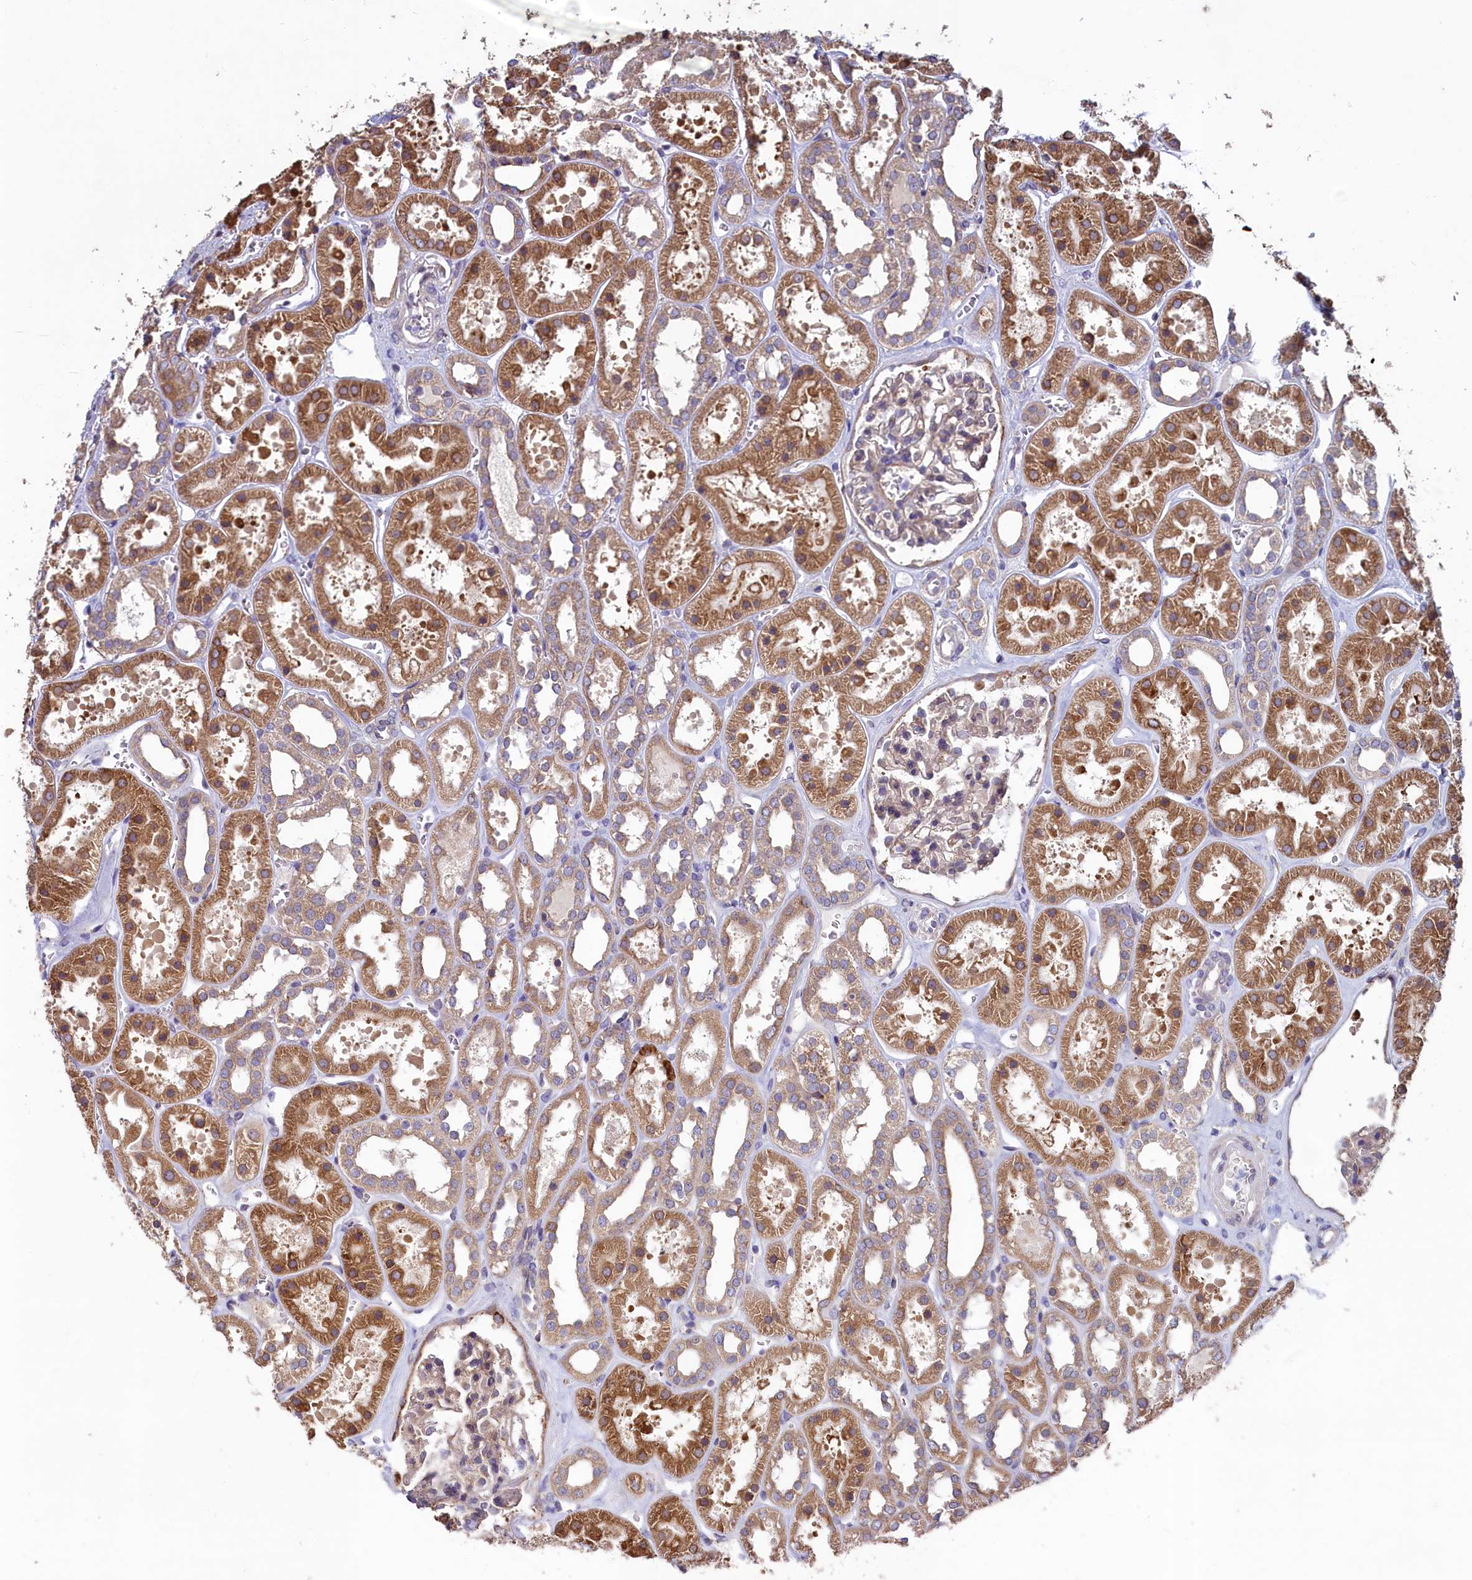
{"staining": {"intensity": "weak", "quantity": "25%-75%", "location": "cytoplasmic/membranous"}, "tissue": "kidney", "cell_type": "Cells in glomeruli", "image_type": "normal", "snomed": [{"axis": "morphology", "description": "Normal tissue, NOS"}, {"axis": "topography", "description": "Kidney"}], "caption": "High-magnification brightfield microscopy of unremarkable kidney stained with DAB (brown) and counterstained with hematoxylin (blue). cells in glomeruli exhibit weak cytoplasmic/membranous positivity is present in about25%-75% of cells.", "gene": "SPATA2L", "patient": {"sex": "female", "age": 41}}